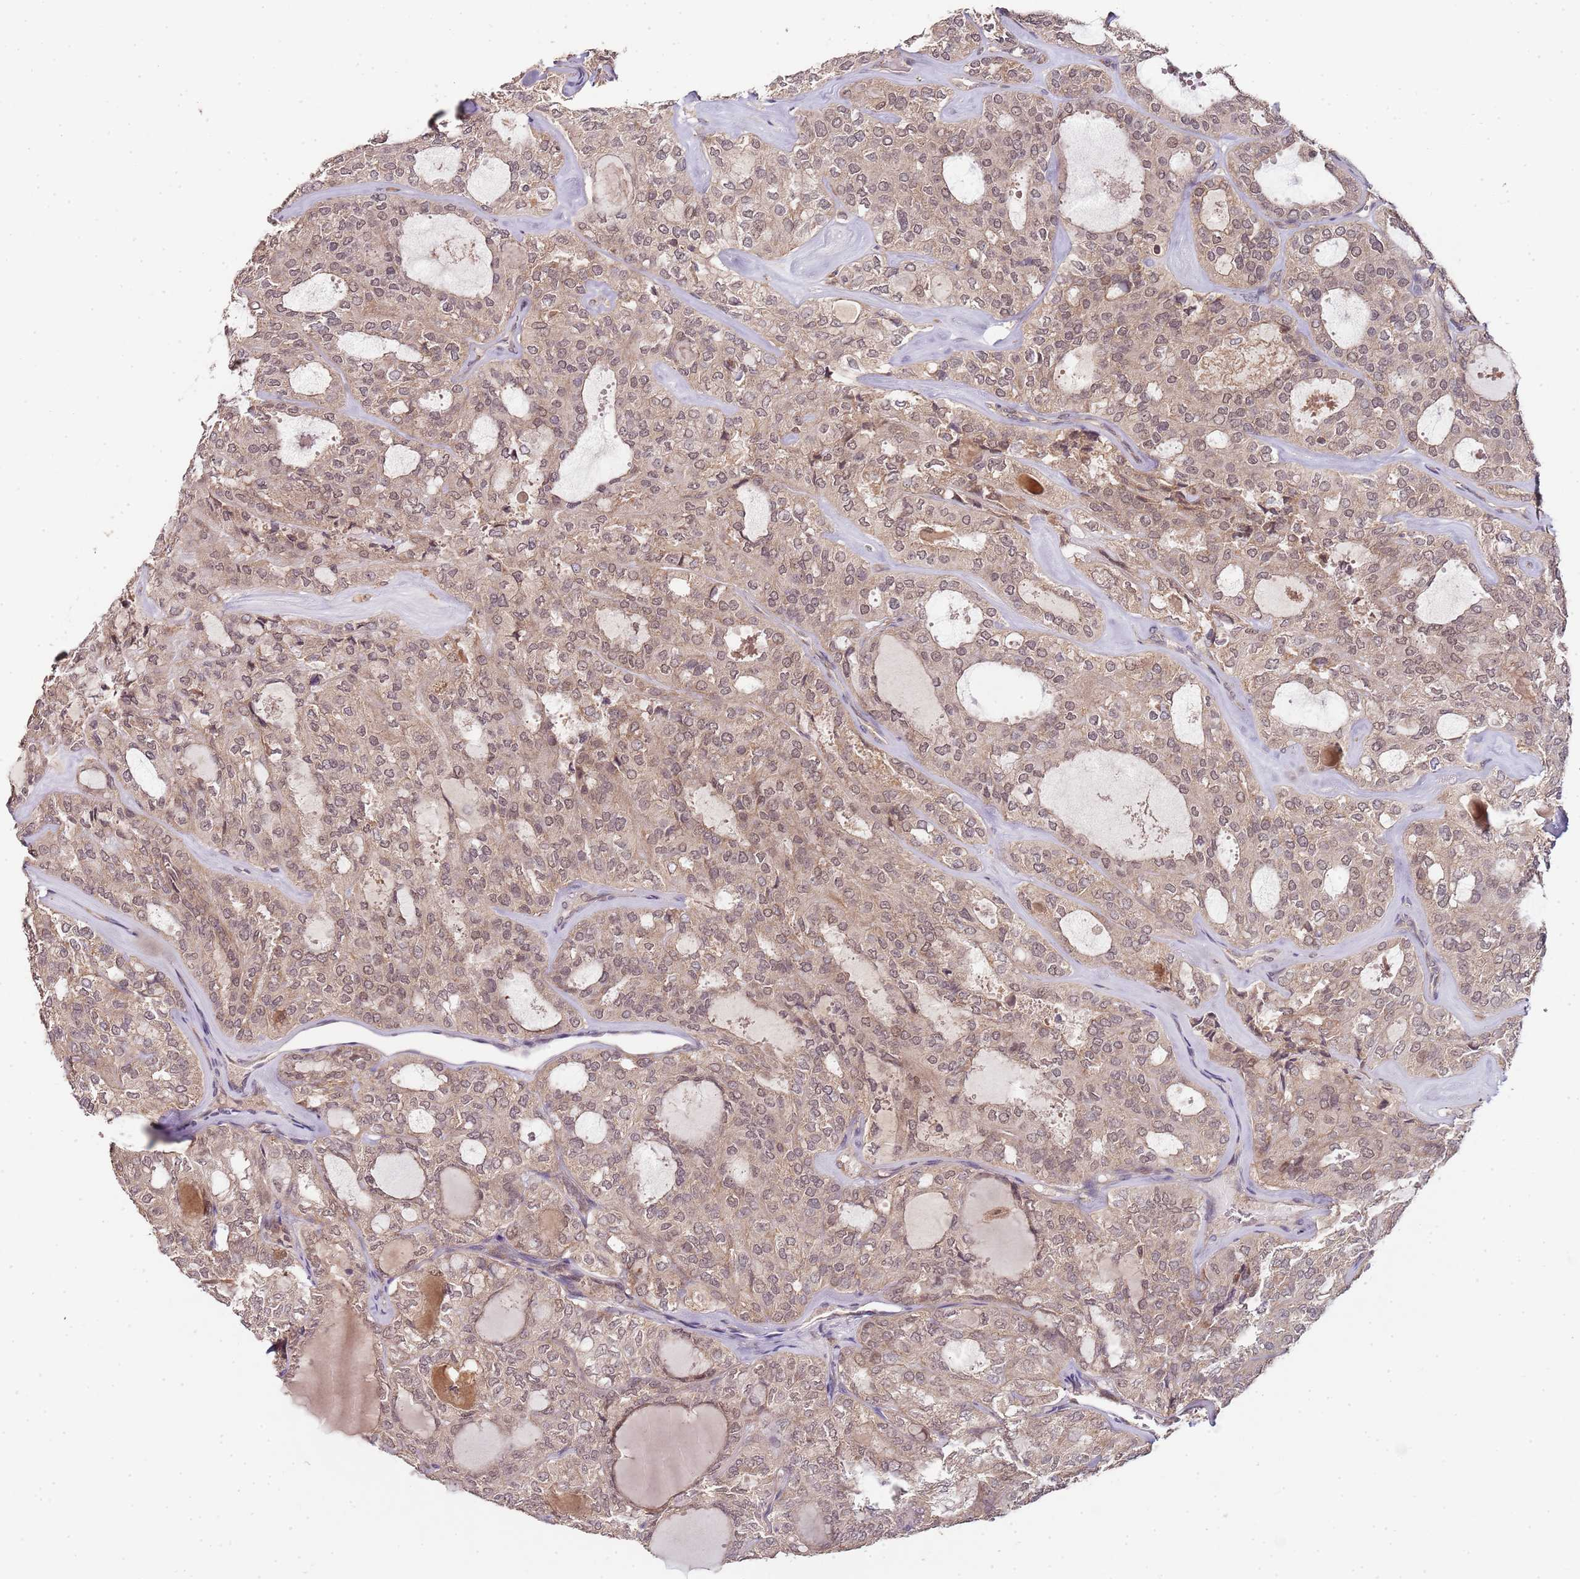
{"staining": {"intensity": "weak", "quantity": ">75%", "location": "cytoplasmic/membranous,nuclear"}, "tissue": "thyroid cancer", "cell_type": "Tumor cells", "image_type": "cancer", "snomed": [{"axis": "morphology", "description": "Follicular adenoma carcinoma, NOS"}, {"axis": "topography", "description": "Thyroid gland"}], "caption": "A brown stain shows weak cytoplasmic/membranous and nuclear positivity of a protein in human follicular adenoma carcinoma (thyroid) tumor cells. (Brightfield microscopy of DAB IHC at high magnification).", "gene": "LIN37", "patient": {"sex": "male", "age": 75}}